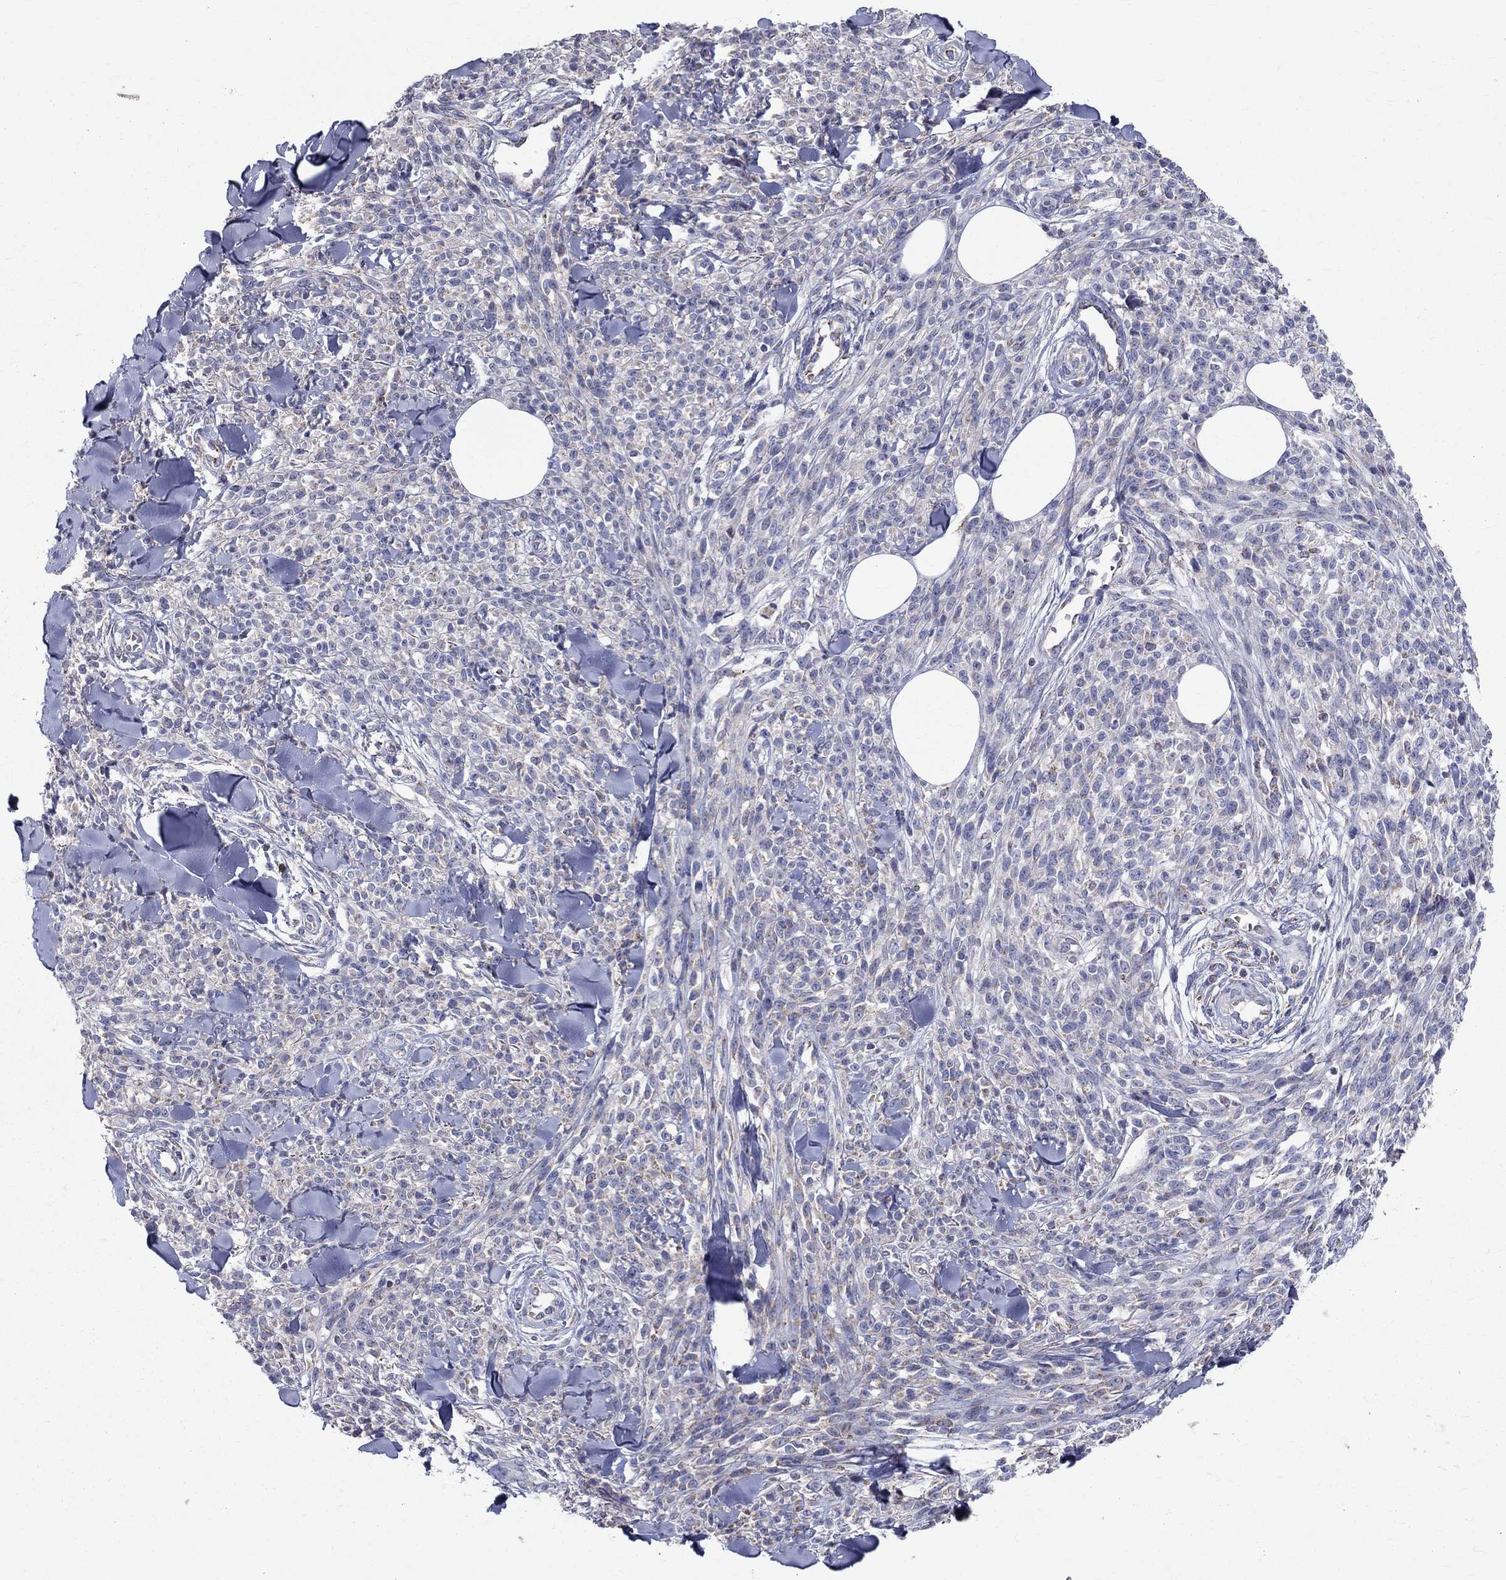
{"staining": {"intensity": "moderate", "quantity": "<25%", "location": "cytoplasmic/membranous"}, "tissue": "melanoma", "cell_type": "Tumor cells", "image_type": "cancer", "snomed": [{"axis": "morphology", "description": "Malignant melanoma, NOS"}, {"axis": "topography", "description": "Skin"}, {"axis": "topography", "description": "Skin of trunk"}], "caption": "This histopathology image displays melanoma stained with immunohistochemistry to label a protein in brown. The cytoplasmic/membranous of tumor cells show moderate positivity for the protein. Nuclei are counter-stained blue.", "gene": "SLC4A10", "patient": {"sex": "male", "age": 74}}